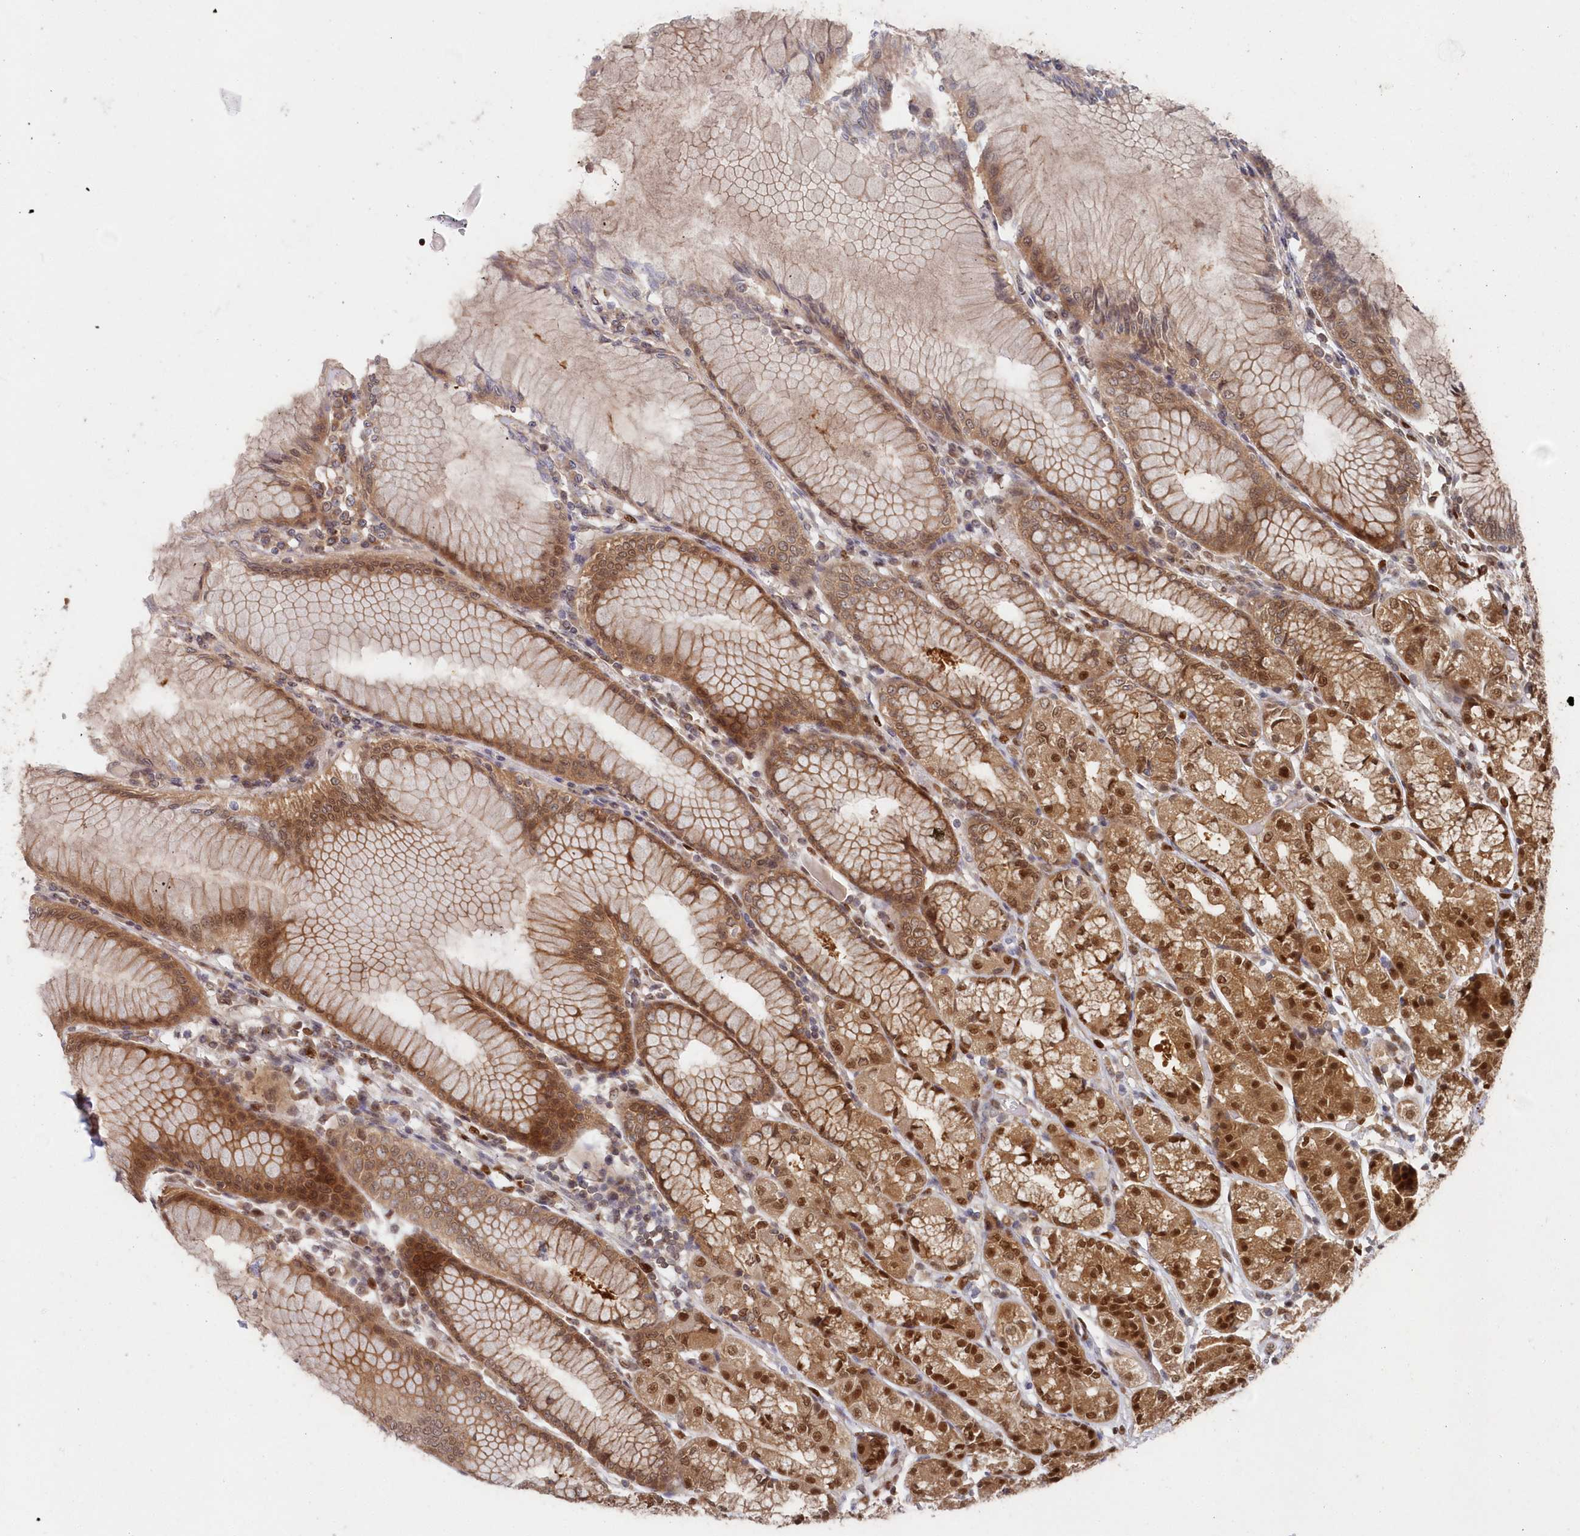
{"staining": {"intensity": "strong", "quantity": ">75%", "location": "cytoplasmic/membranous,nuclear"}, "tissue": "stomach", "cell_type": "Glandular cells", "image_type": "normal", "snomed": [{"axis": "morphology", "description": "Normal tissue, NOS"}, {"axis": "topography", "description": "Stomach"}], "caption": "High-magnification brightfield microscopy of benign stomach stained with DAB (3,3'-diaminobenzidine) (brown) and counterstained with hematoxylin (blue). glandular cells exhibit strong cytoplasmic/membranous,nuclear staining is seen in approximately>75% of cells. The staining was performed using DAB (3,3'-diaminobenzidine) to visualize the protein expression in brown, while the nuclei were stained in blue with hematoxylin (Magnification: 20x).", "gene": "ABHD14B", "patient": {"sex": "female", "age": 57}}